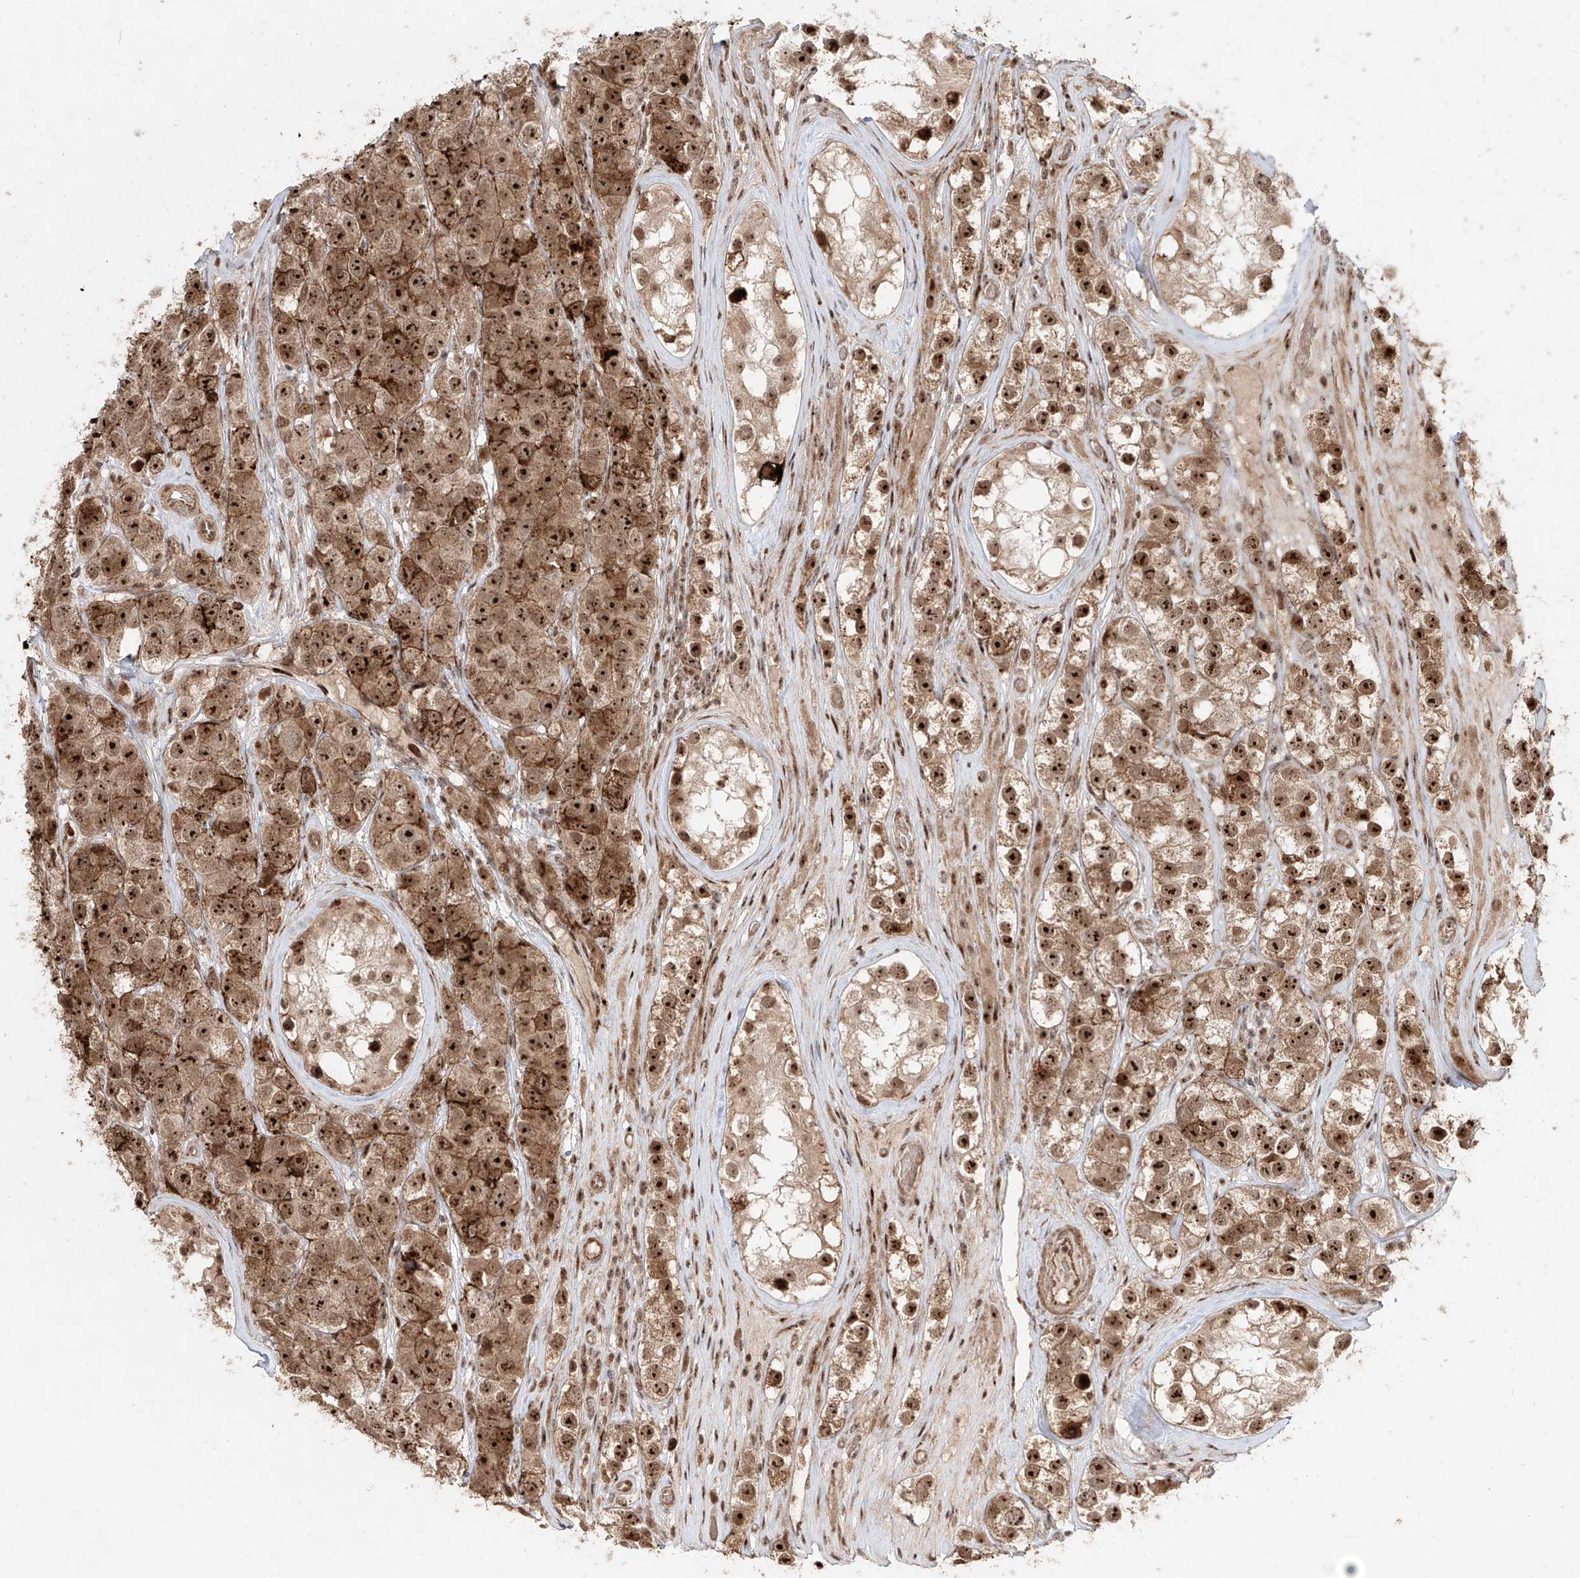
{"staining": {"intensity": "strong", "quantity": ">75%", "location": "cytoplasmic/membranous,nuclear"}, "tissue": "testis cancer", "cell_type": "Tumor cells", "image_type": "cancer", "snomed": [{"axis": "morphology", "description": "Seminoma, NOS"}, {"axis": "topography", "description": "Testis"}], "caption": "DAB (3,3'-diaminobenzidine) immunohistochemical staining of testis seminoma reveals strong cytoplasmic/membranous and nuclear protein positivity in approximately >75% of tumor cells.", "gene": "ZNF710", "patient": {"sex": "male", "age": 28}}